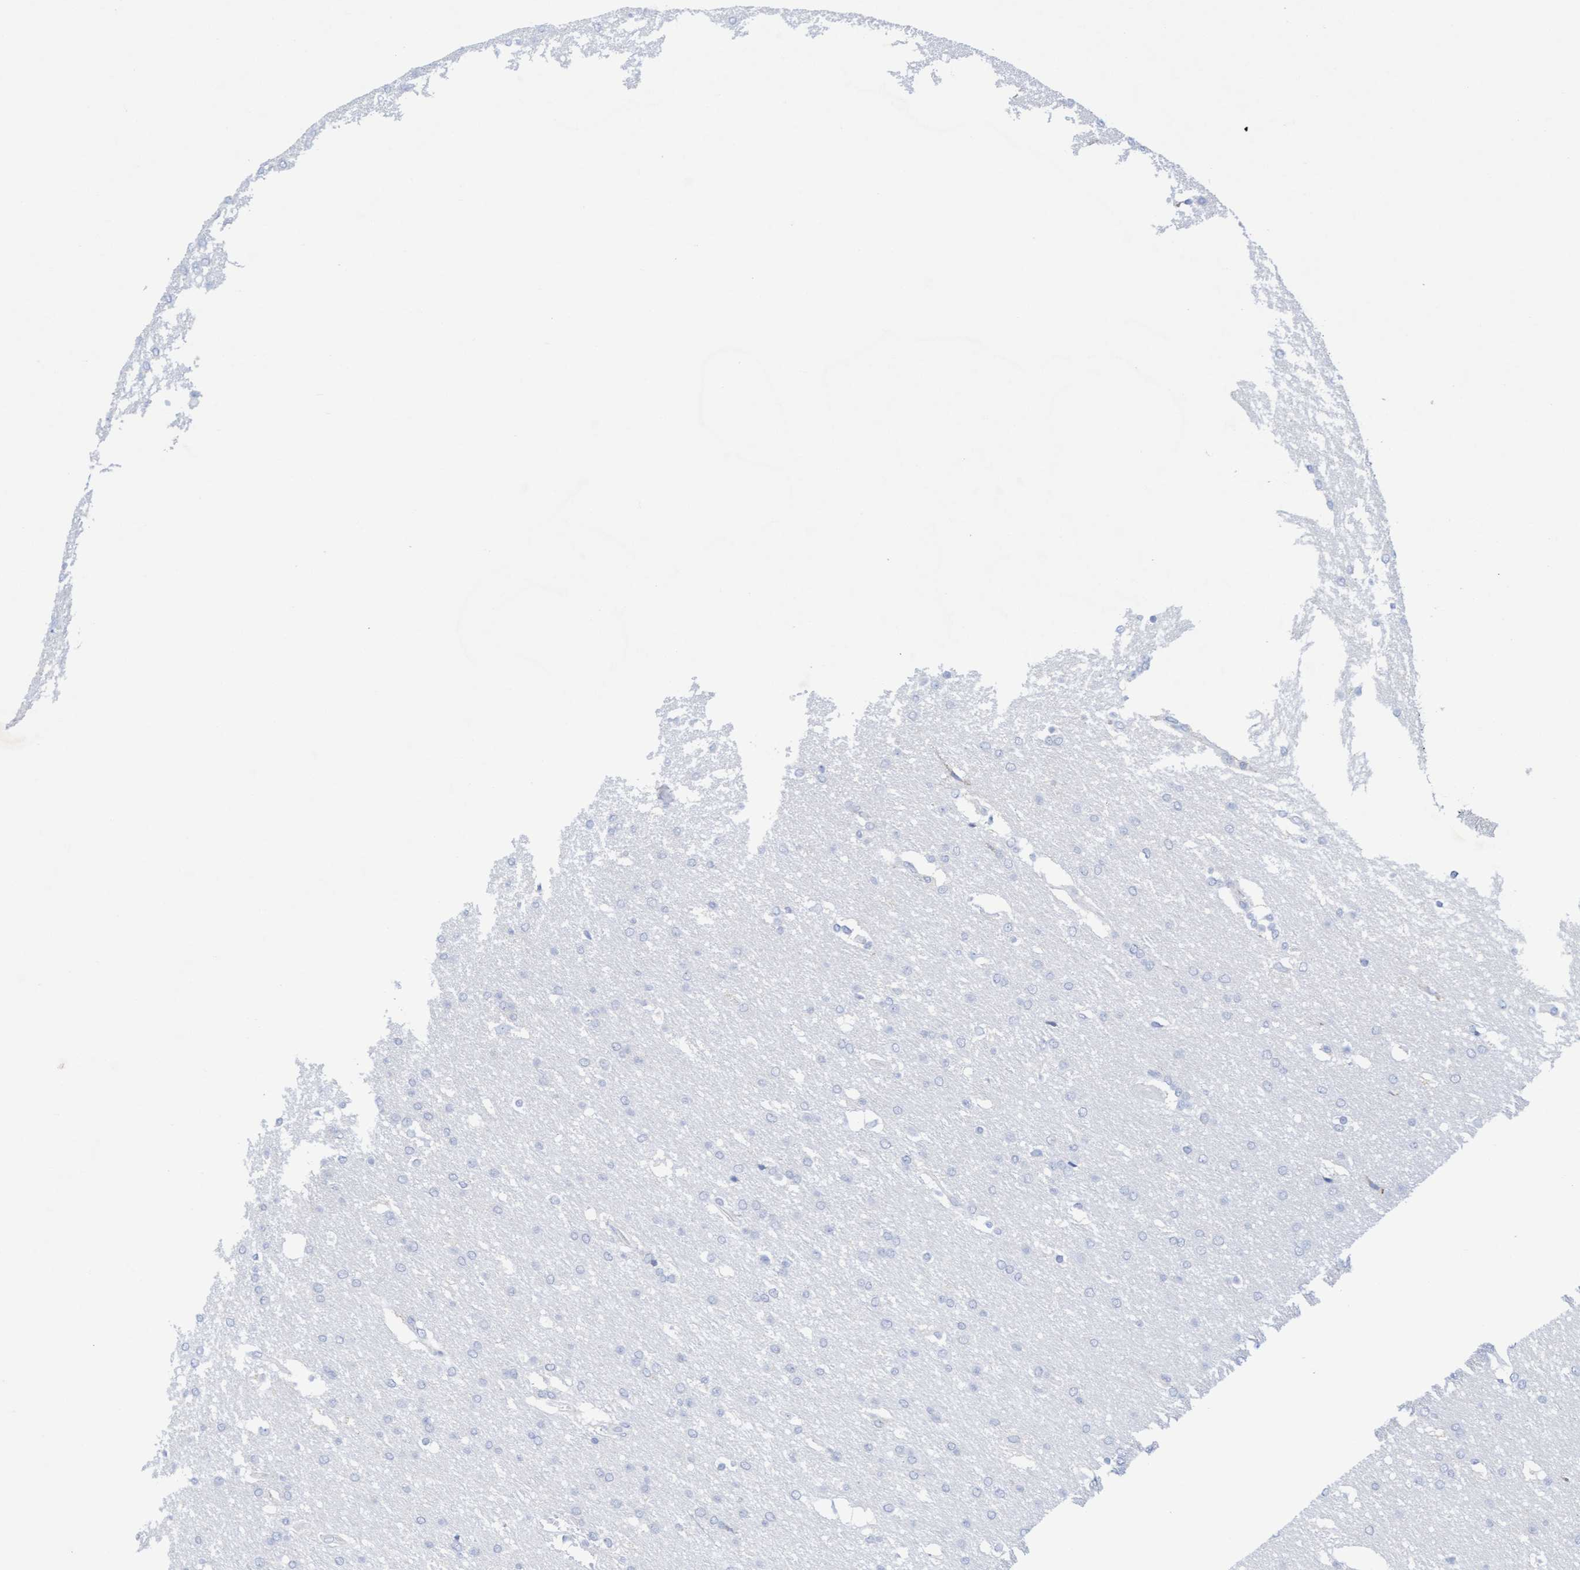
{"staining": {"intensity": "negative", "quantity": "none", "location": "none"}, "tissue": "glioma", "cell_type": "Tumor cells", "image_type": "cancer", "snomed": [{"axis": "morphology", "description": "Glioma, malignant, Low grade"}, {"axis": "topography", "description": "Brain"}], "caption": "Human glioma stained for a protein using immunohistochemistry reveals no expression in tumor cells.", "gene": "SLC28A3", "patient": {"sex": "female", "age": 37}}